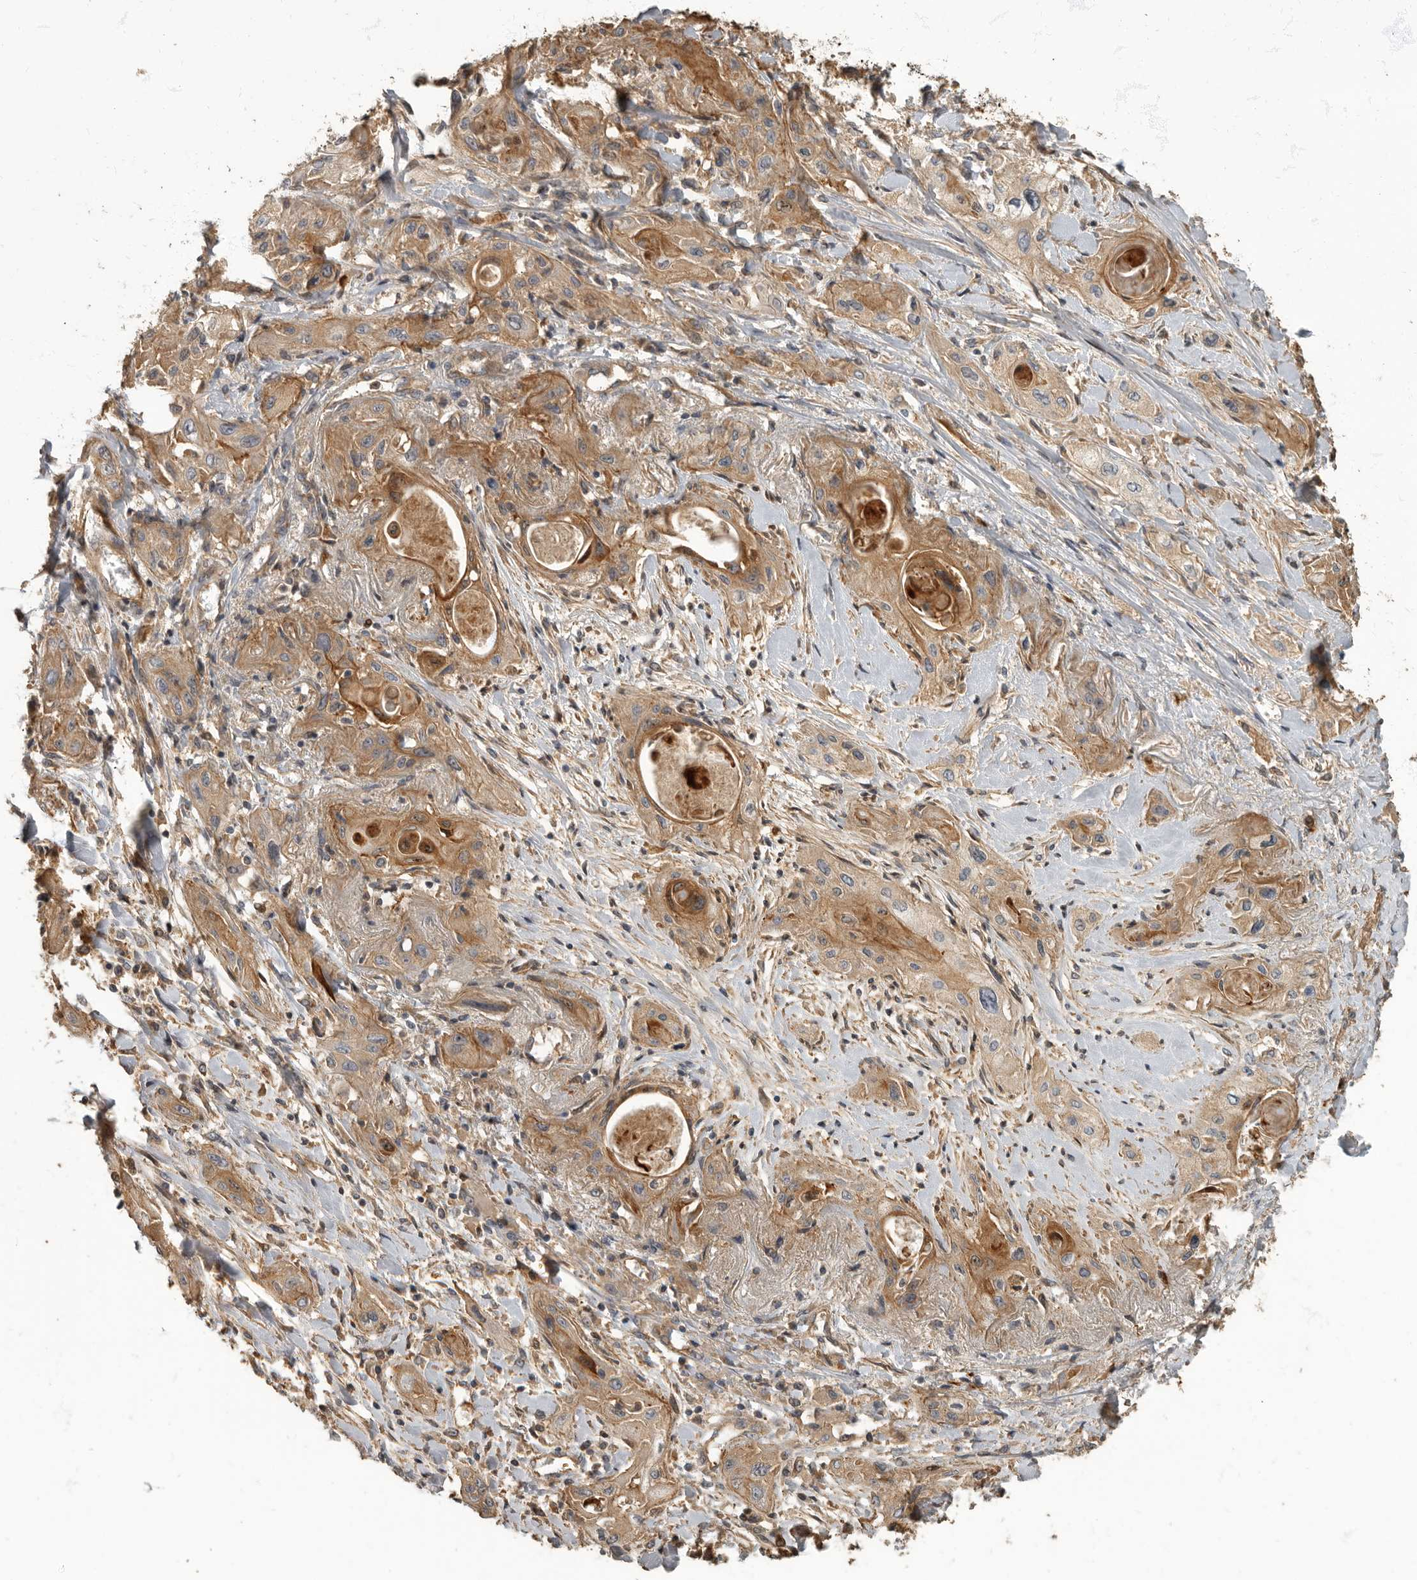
{"staining": {"intensity": "moderate", "quantity": ">75%", "location": "cytoplasmic/membranous"}, "tissue": "lung cancer", "cell_type": "Tumor cells", "image_type": "cancer", "snomed": [{"axis": "morphology", "description": "Squamous cell carcinoma, NOS"}, {"axis": "topography", "description": "Lung"}], "caption": "Protein expression analysis of squamous cell carcinoma (lung) reveals moderate cytoplasmic/membranous positivity in about >75% of tumor cells.", "gene": "DAAM1", "patient": {"sex": "female", "age": 47}}